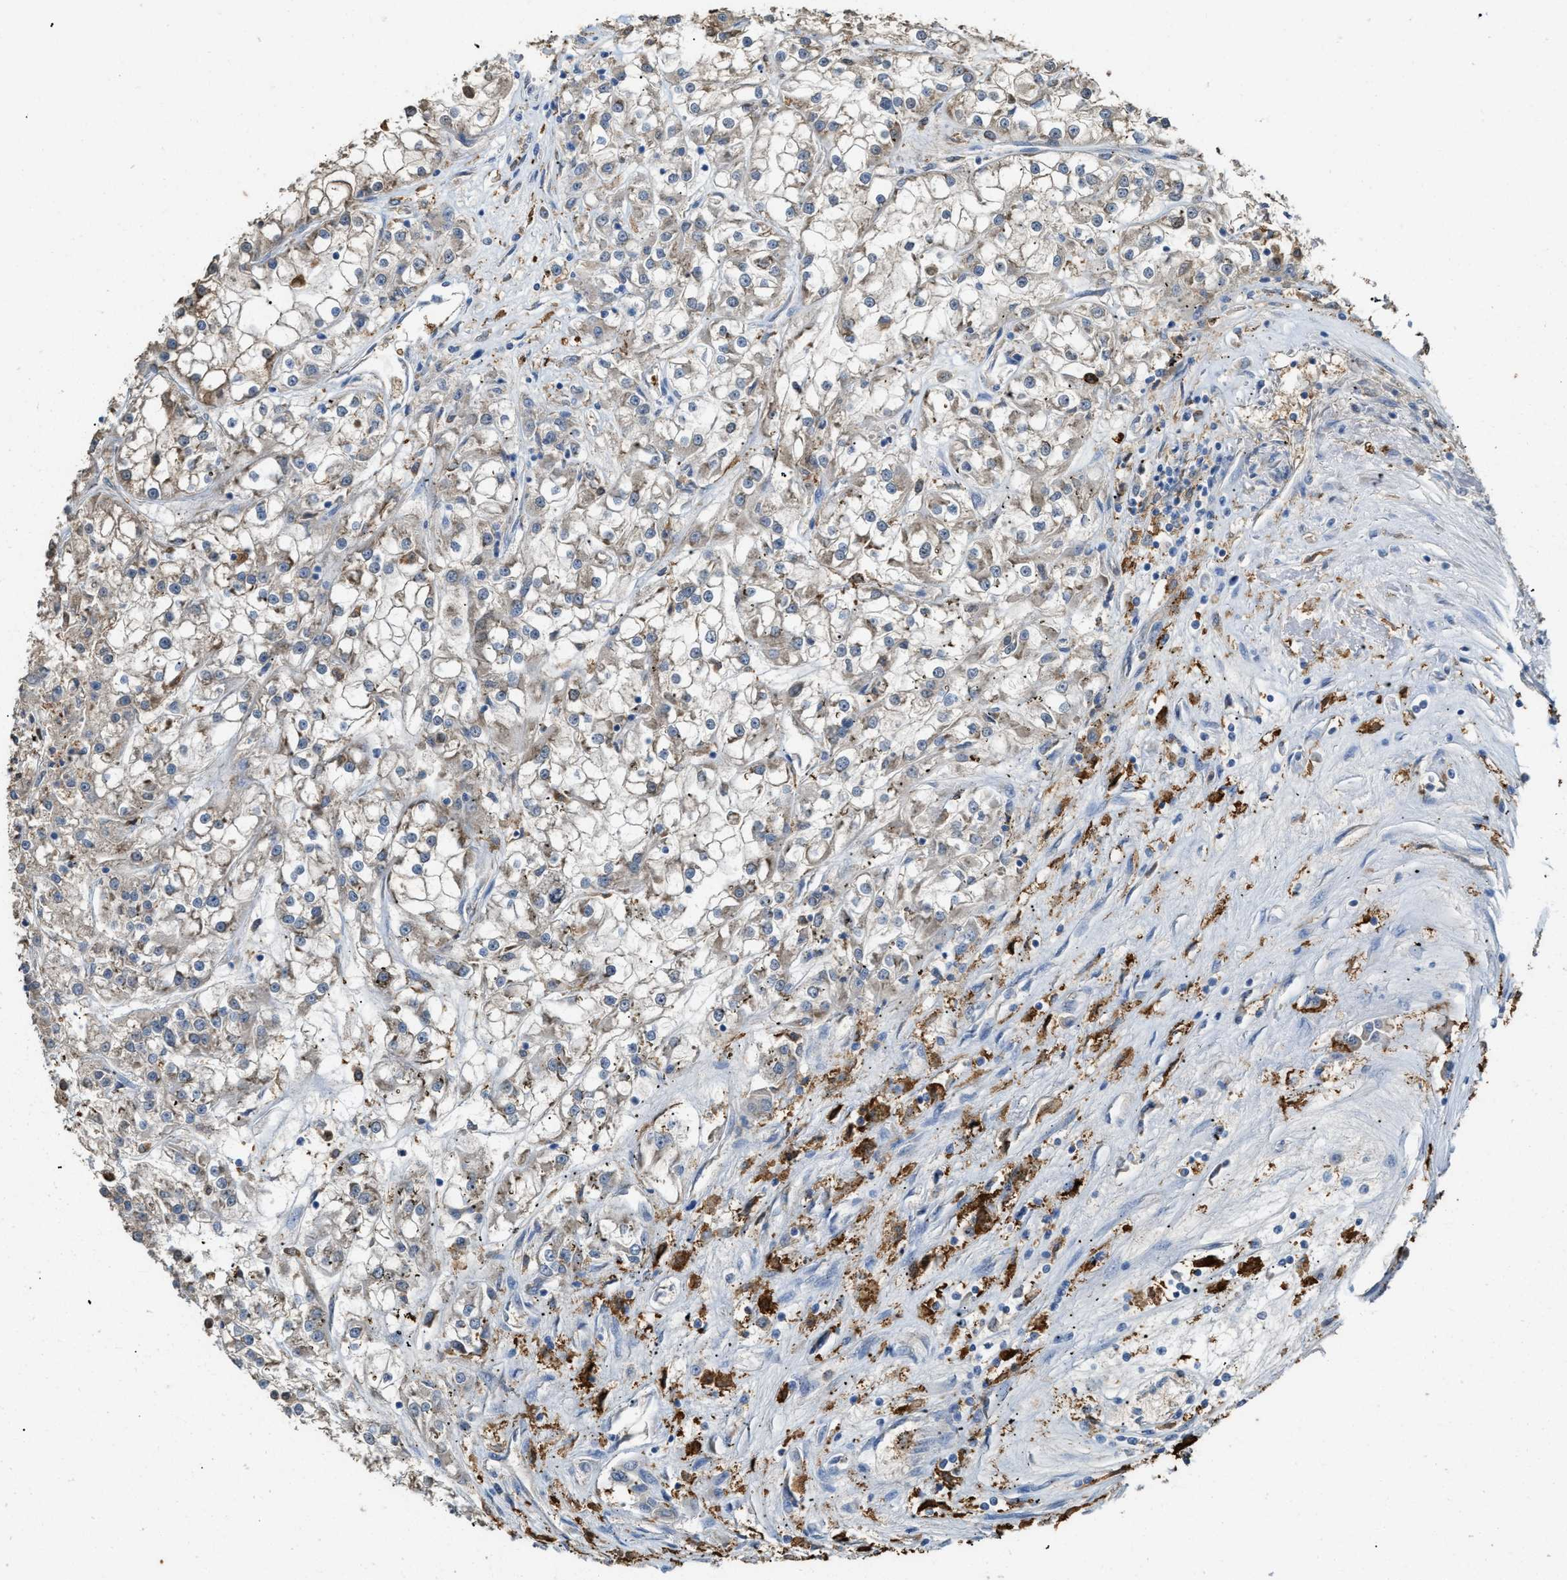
{"staining": {"intensity": "weak", "quantity": "25%-75%", "location": "cytoplasmic/membranous"}, "tissue": "renal cancer", "cell_type": "Tumor cells", "image_type": "cancer", "snomed": [{"axis": "morphology", "description": "Adenocarcinoma, NOS"}, {"axis": "topography", "description": "Kidney"}], "caption": "DAB immunohistochemical staining of human renal adenocarcinoma exhibits weak cytoplasmic/membranous protein positivity in about 25%-75% of tumor cells.", "gene": "GCN1", "patient": {"sex": "female", "age": 52}}